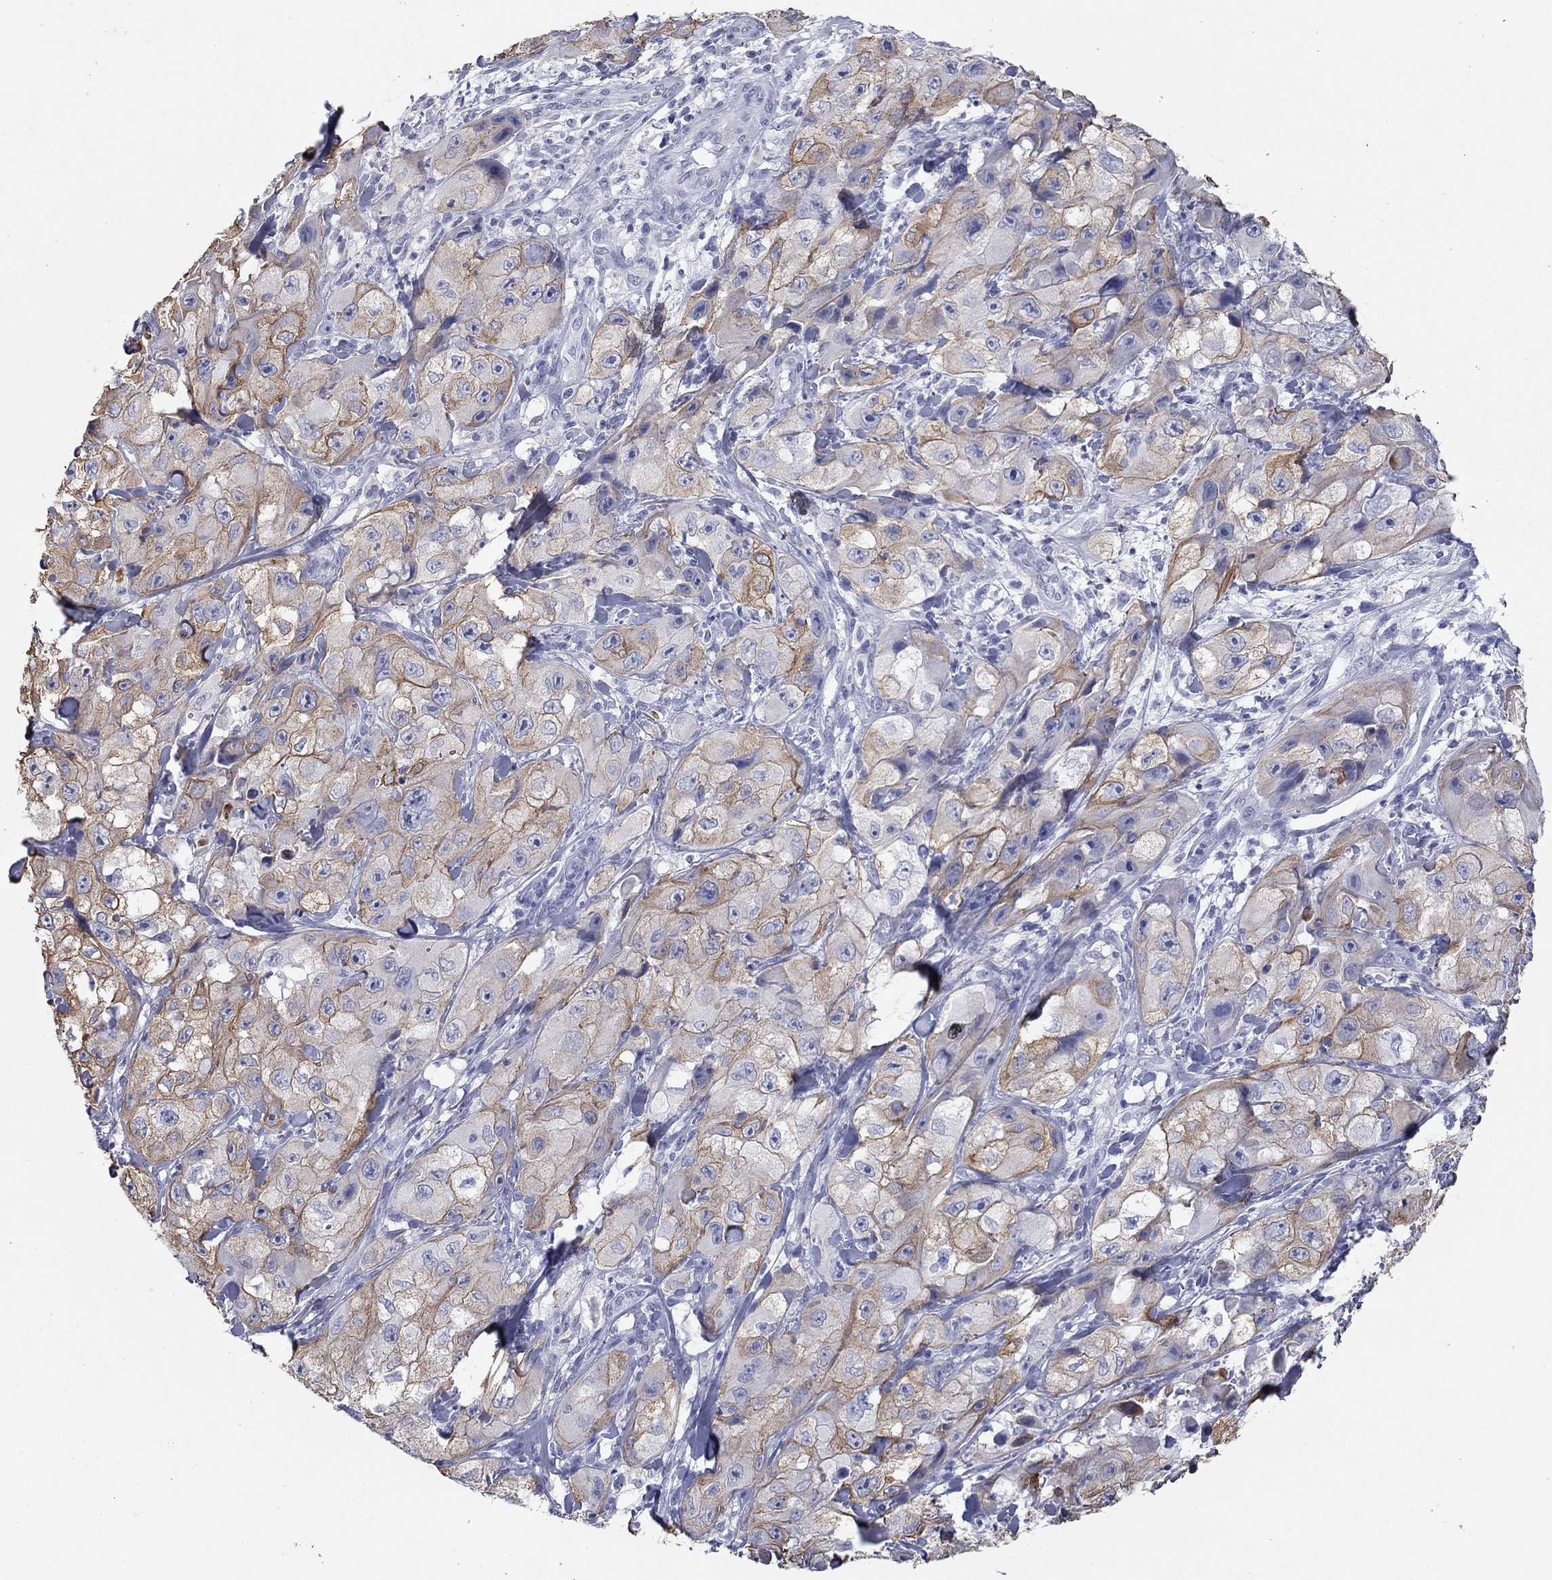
{"staining": {"intensity": "moderate", "quantity": "<25%", "location": "cytoplasmic/membranous"}, "tissue": "skin cancer", "cell_type": "Tumor cells", "image_type": "cancer", "snomed": [{"axis": "morphology", "description": "Squamous cell carcinoma, NOS"}, {"axis": "topography", "description": "Skin"}, {"axis": "topography", "description": "Subcutis"}], "caption": "Immunohistochemical staining of skin cancer (squamous cell carcinoma) shows low levels of moderate cytoplasmic/membranous protein staining in about <25% of tumor cells.", "gene": "KRT75", "patient": {"sex": "male", "age": 73}}